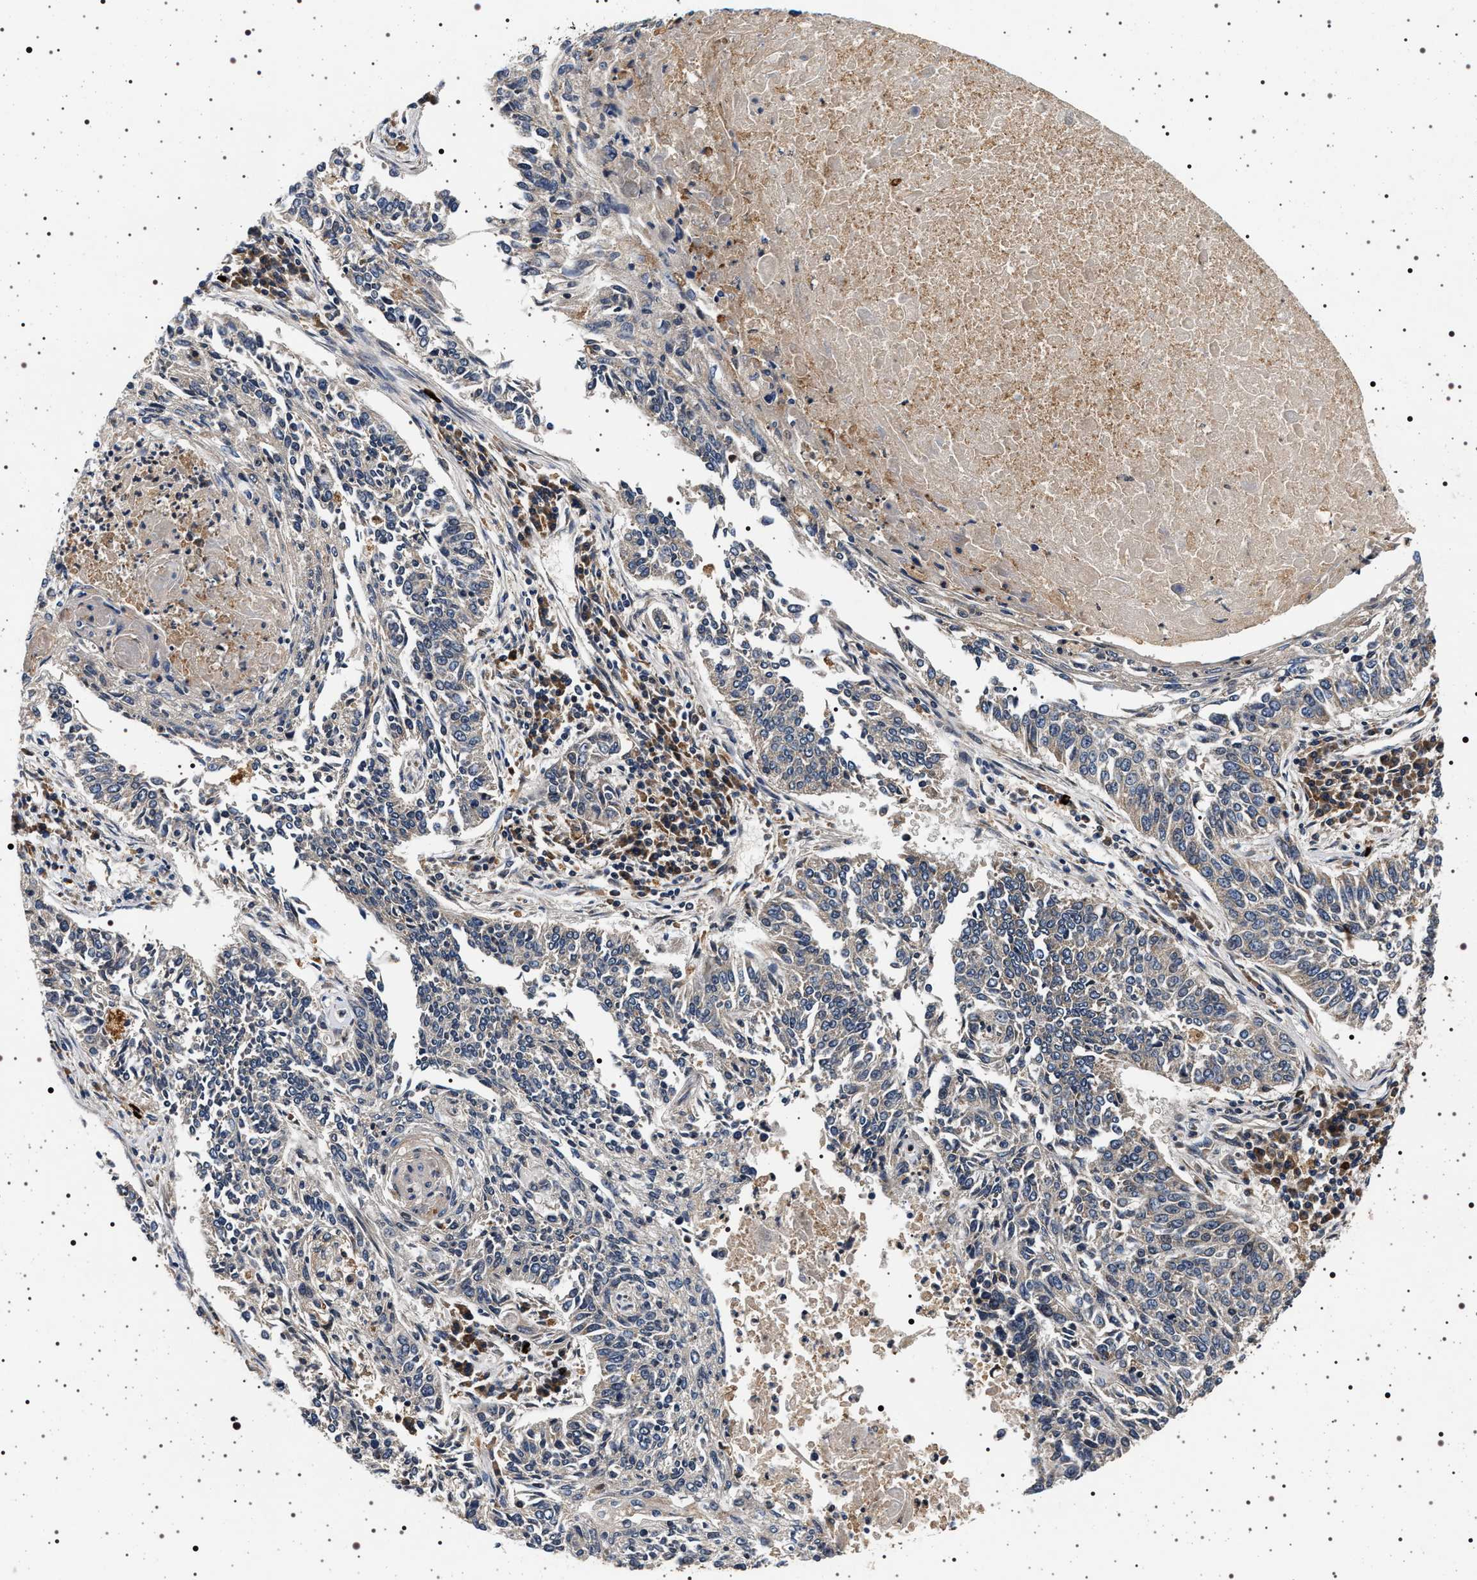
{"staining": {"intensity": "negative", "quantity": "none", "location": "none"}, "tissue": "lung cancer", "cell_type": "Tumor cells", "image_type": "cancer", "snomed": [{"axis": "morphology", "description": "Normal tissue, NOS"}, {"axis": "morphology", "description": "Squamous cell carcinoma, NOS"}, {"axis": "topography", "description": "Cartilage tissue"}, {"axis": "topography", "description": "Bronchus"}, {"axis": "topography", "description": "Lung"}], "caption": "The image displays no significant positivity in tumor cells of lung squamous cell carcinoma.", "gene": "DCBLD2", "patient": {"sex": "female", "age": 49}}